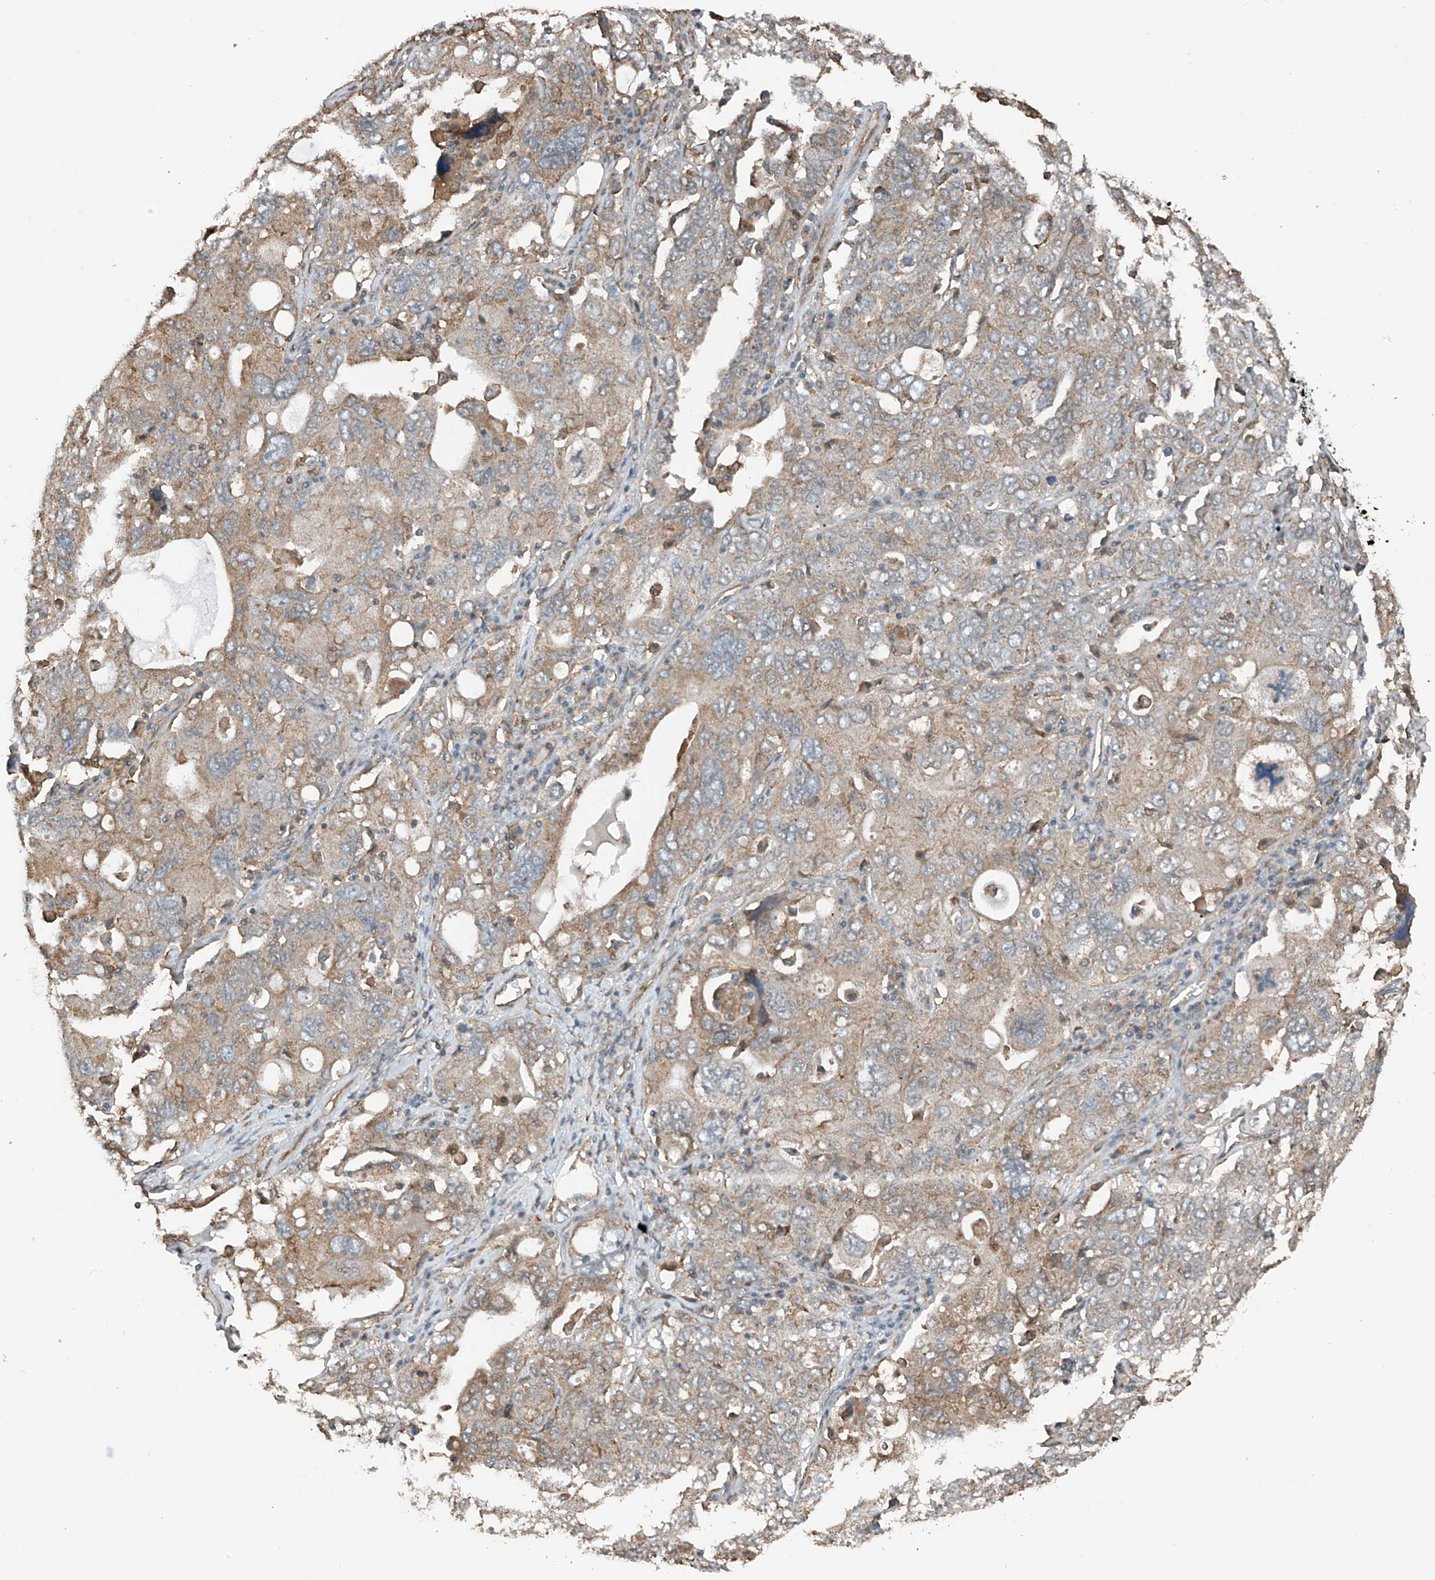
{"staining": {"intensity": "weak", "quantity": ">75%", "location": "cytoplasmic/membranous"}, "tissue": "ovarian cancer", "cell_type": "Tumor cells", "image_type": "cancer", "snomed": [{"axis": "morphology", "description": "Carcinoma, endometroid"}, {"axis": "topography", "description": "Ovary"}], "caption": "This is a histology image of IHC staining of ovarian cancer, which shows weak staining in the cytoplasmic/membranous of tumor cells.", "gene": "ZNF189", "patient": {"sex": "female", "age": 62}}